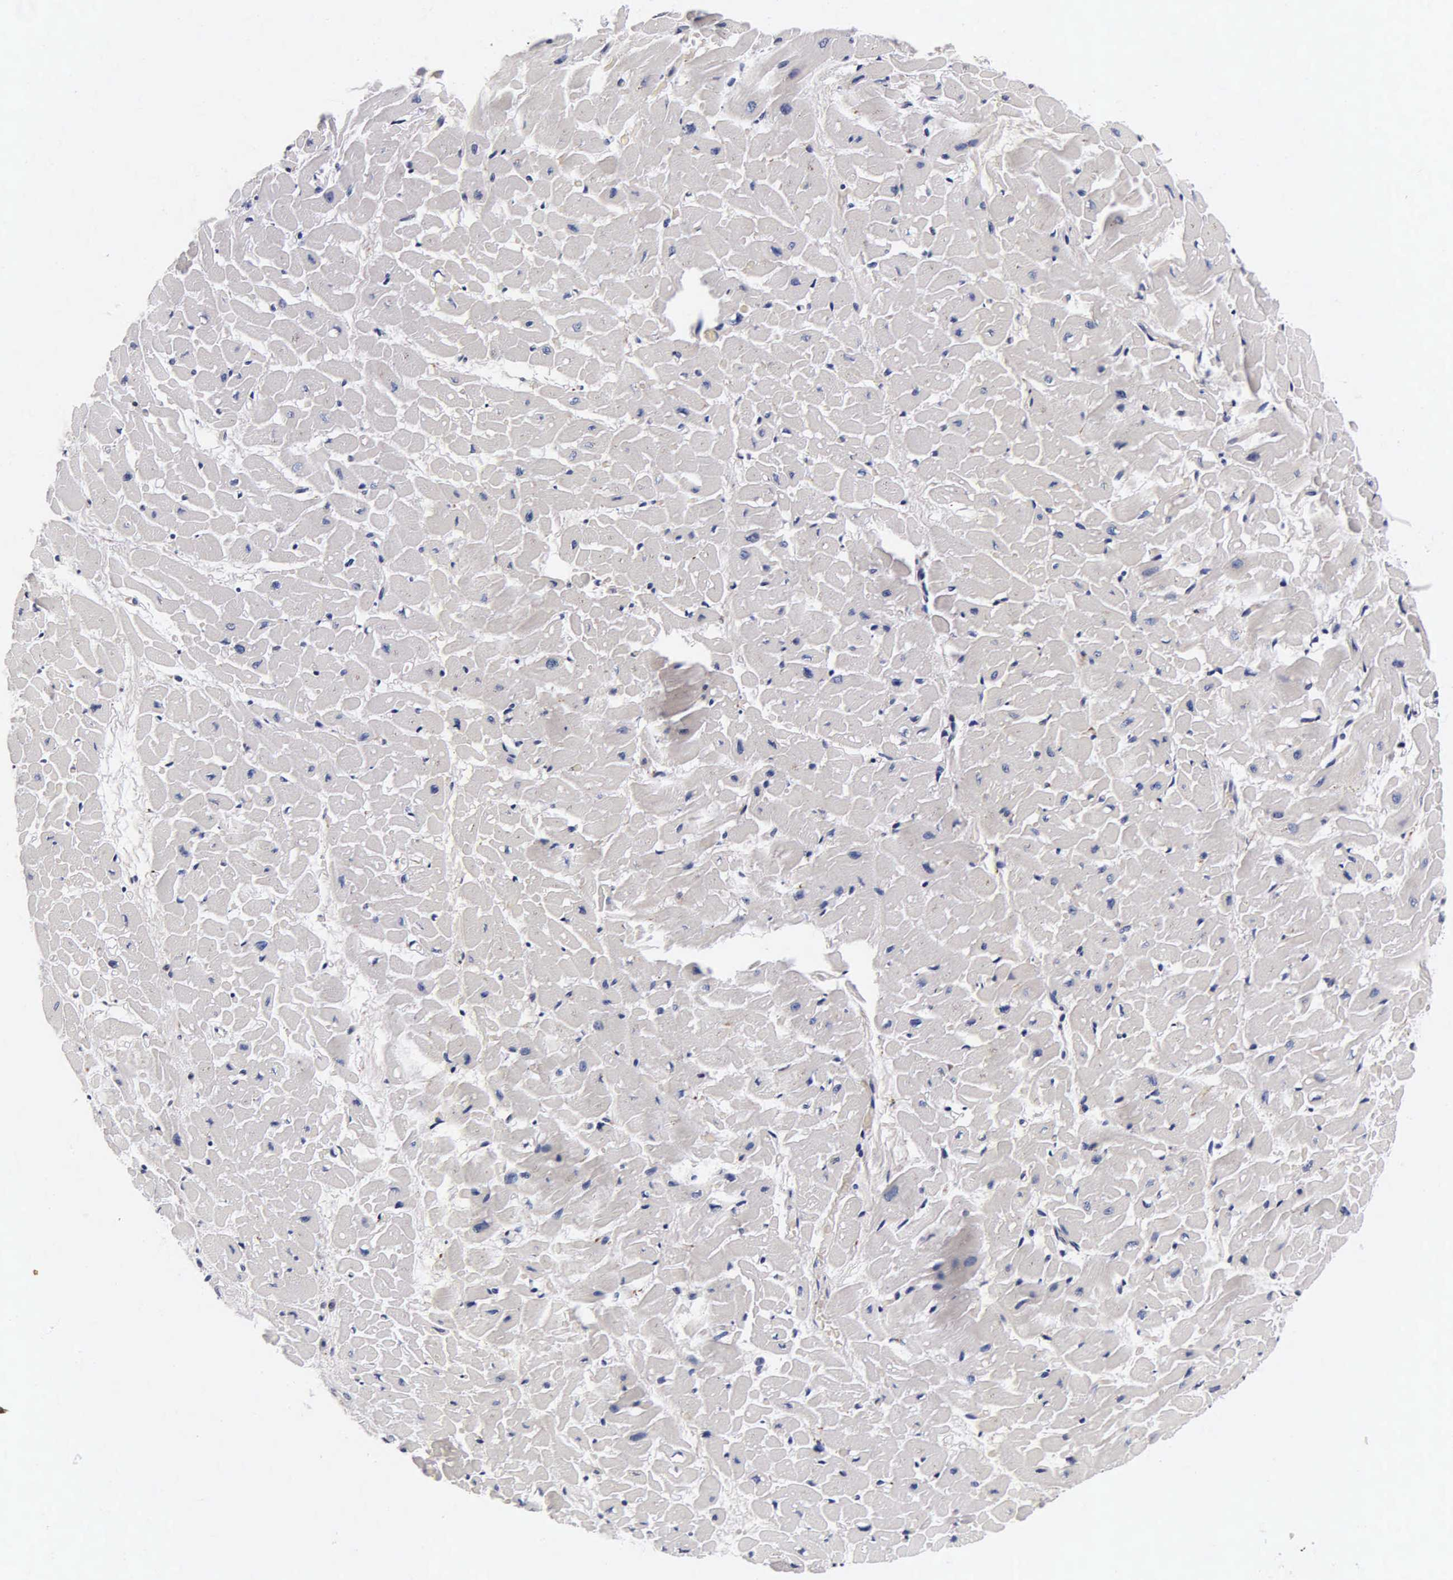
{"staining": {"intensity": "negative", "quantity": "none", "location": "none"}, "tissue": "heart muscle", "cell_type": "Cardiomyocytes", "image_type": "normal", "snomed": [{"axis": "morphology", "description": "Normal tissue, NOS"}, {"axis": "topography", "description": "Heart"}], "caption": "Immunohistochemical staining of benign heart muscle displays no significant staining in cardiomyocytes.", "gene": "ENO2", "patient": {"sex": "male", "age": 45}}